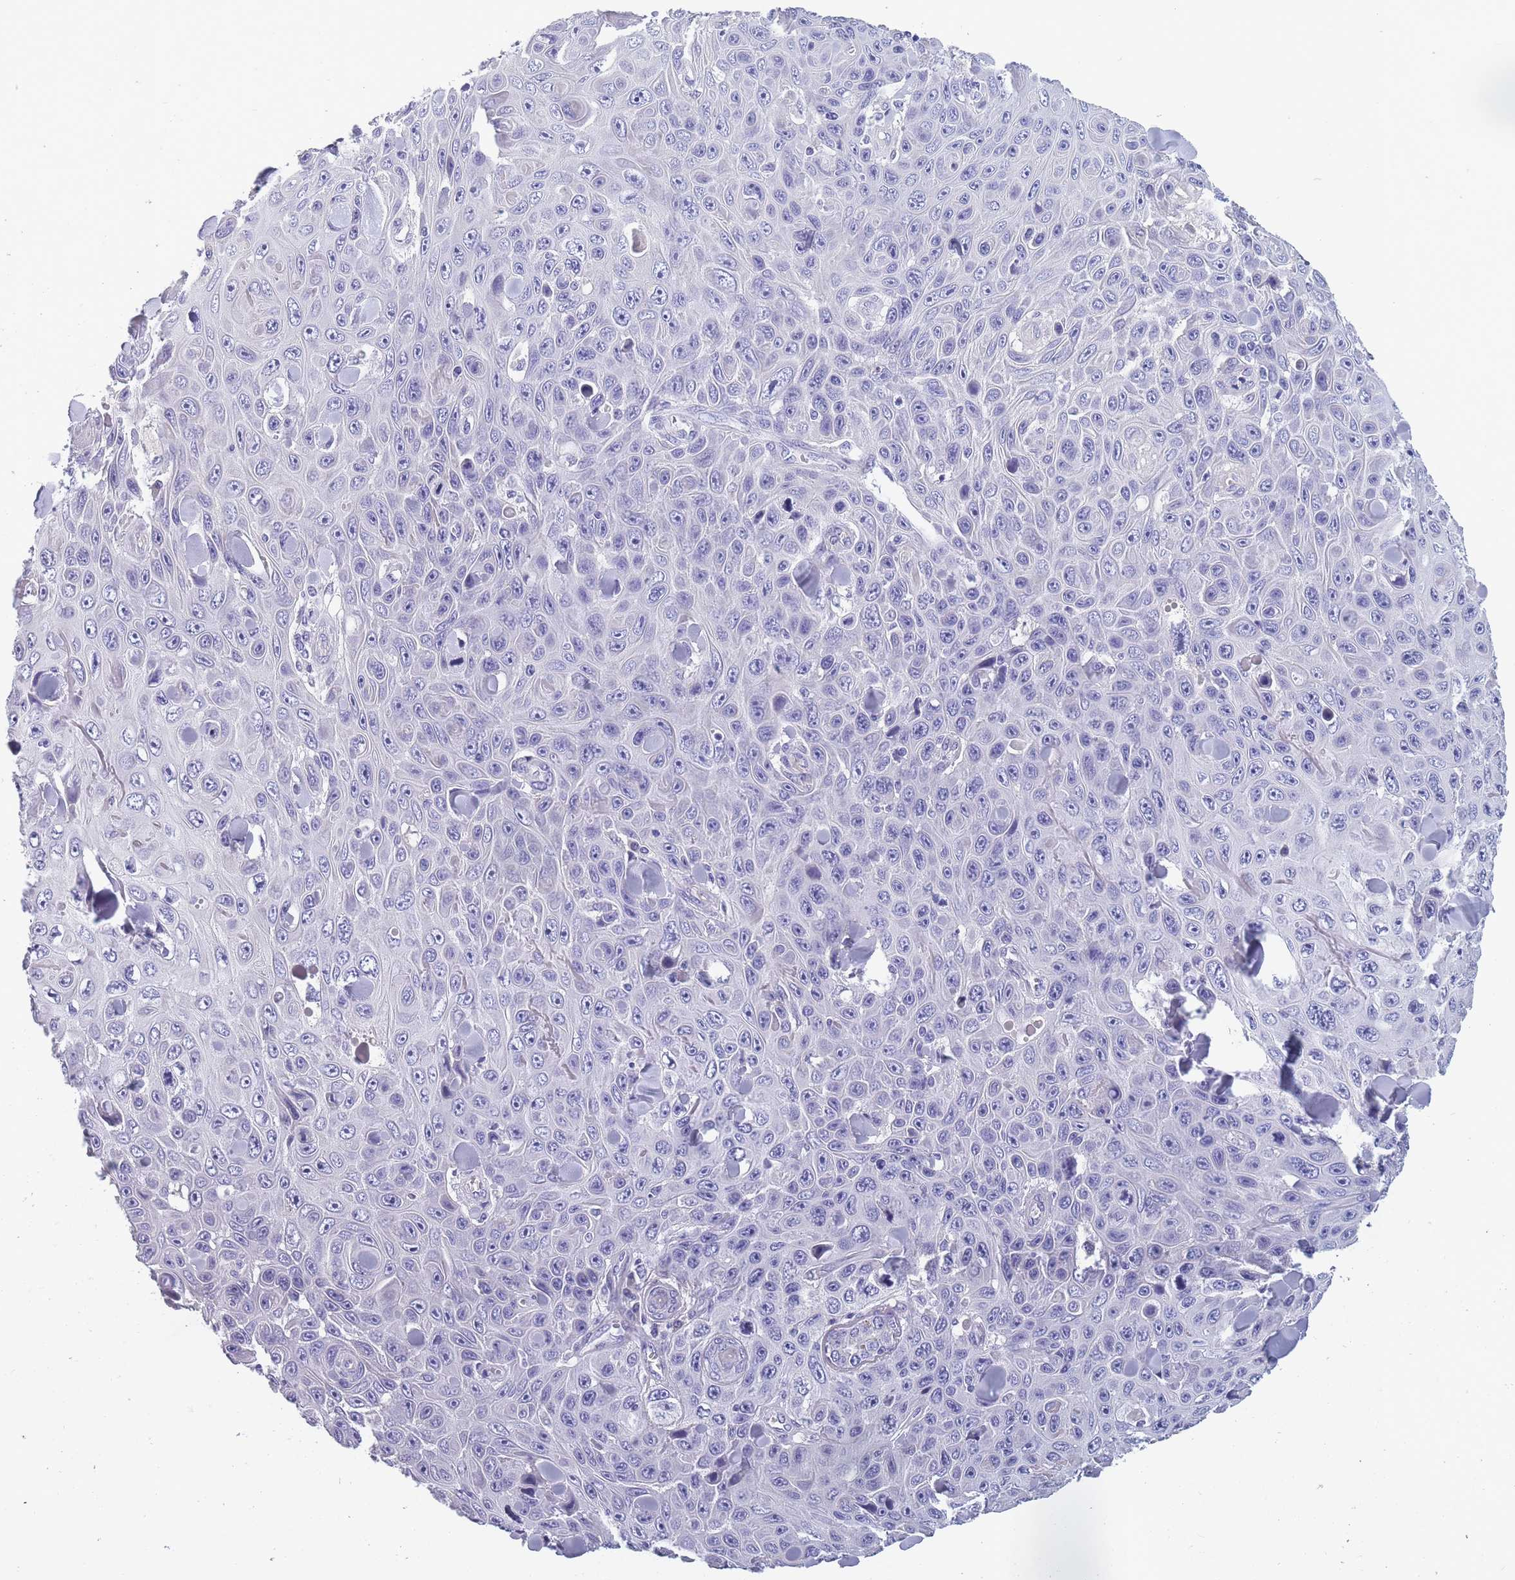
{"staining": {"intensity": "negative", "quantity": "none", "location": "none"}, "tissue": "skin cancer", "cell_type": "Tumor cells", "image_type": "cancer", "snomed": [{"axis": "morphology", "description": "Squamous cell carcinoma, NOS"}, {"axis": "topography", "description": "Skin"}], "caption": "Histopathology image shows no significant protein staining in tumor cells of squamous cell carcinoma (skin).", "gene": "OR4C5", "patient": {"sex": "male", "age": 82}}